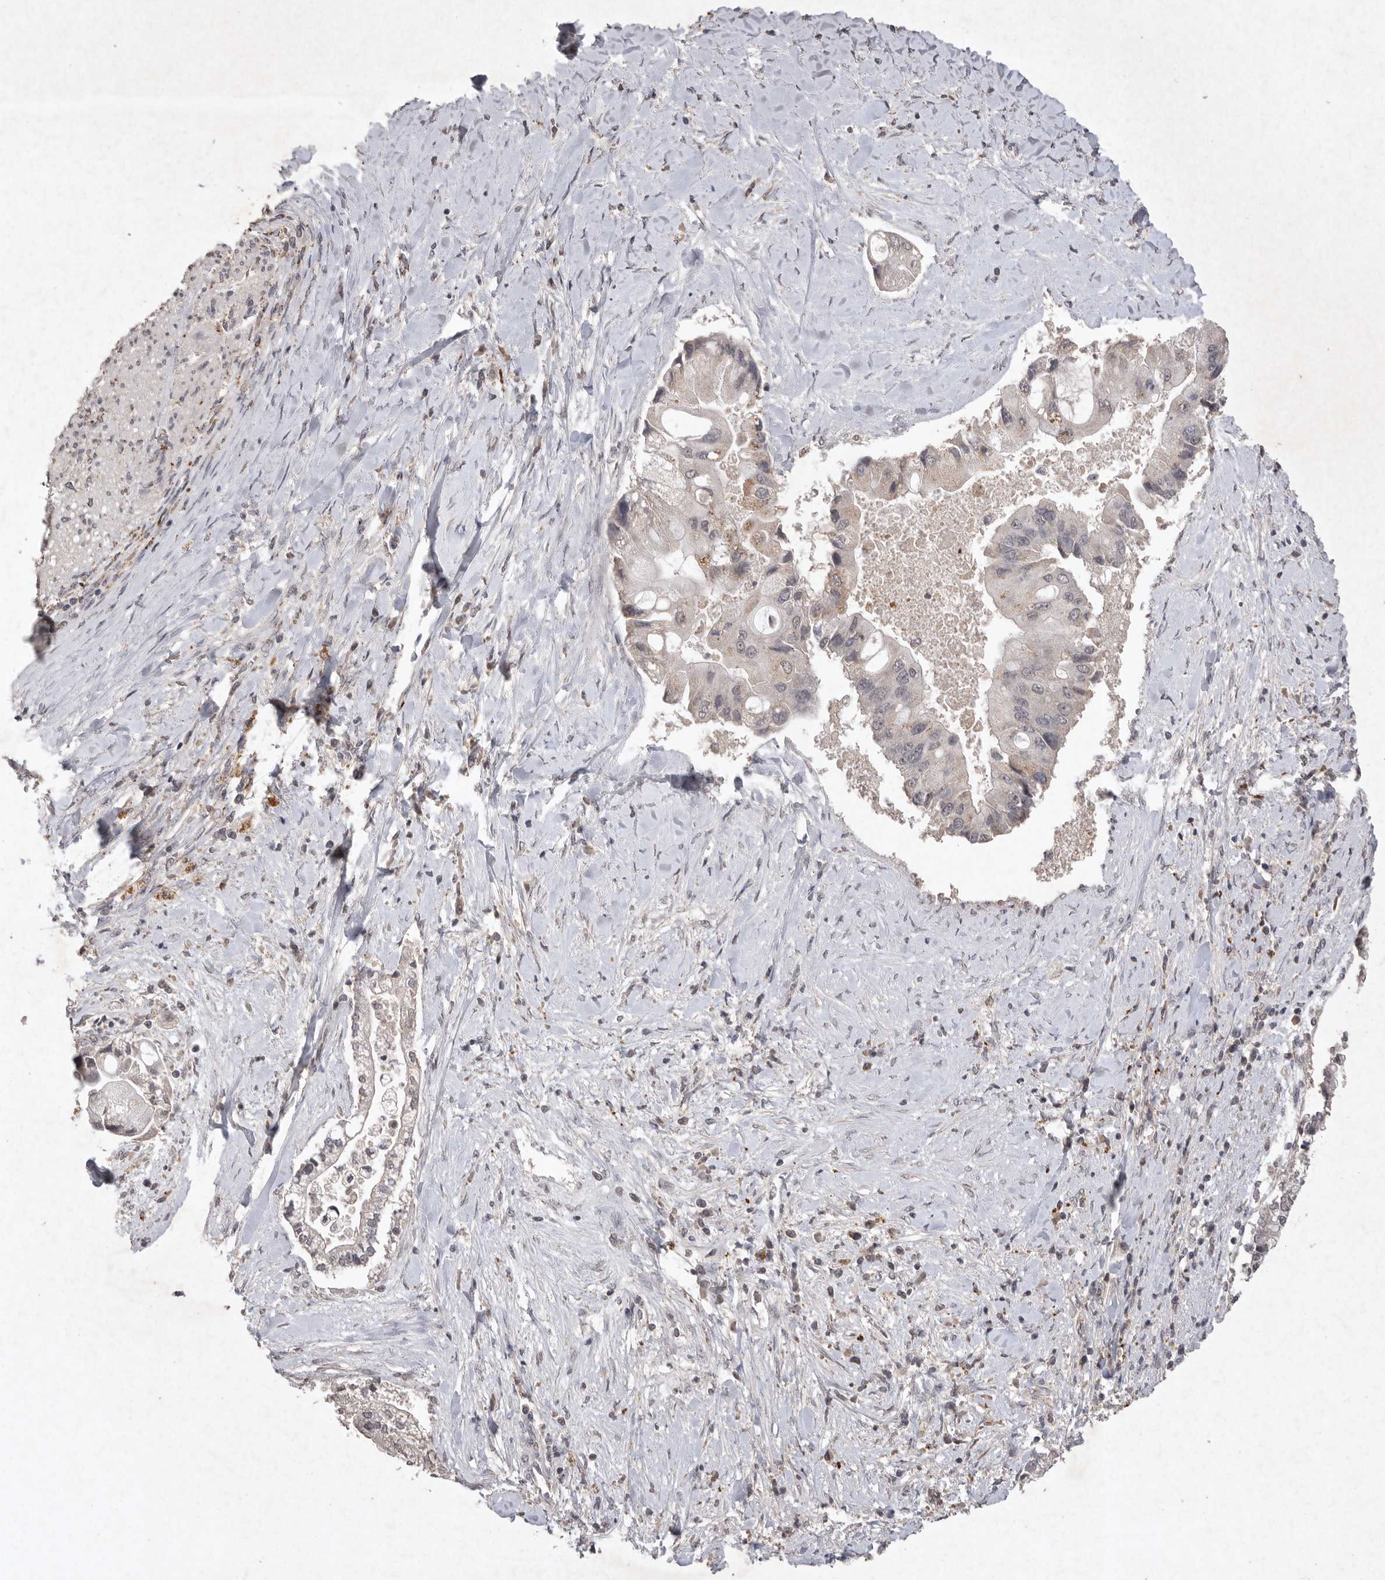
{"staining": {"intensity": "weak", "quantity": "<25%", "location": "cytoplasmic/membranous"}, "tissue": "liver cancer", "cell_type": "Tumor cells", "image_type": "cancer", "snomed": [{"axis": "morphology", "description": "Cholangiocarcinoma"}, {"axis": "topography", "description": "Liver"}], "caption": "A high-resolution image shows IHC staining of liver cancer, which demonstrates no significant staining in tumor cells.", "gene": "APLNR", "patient": {"sex": "male", "age": 50}}